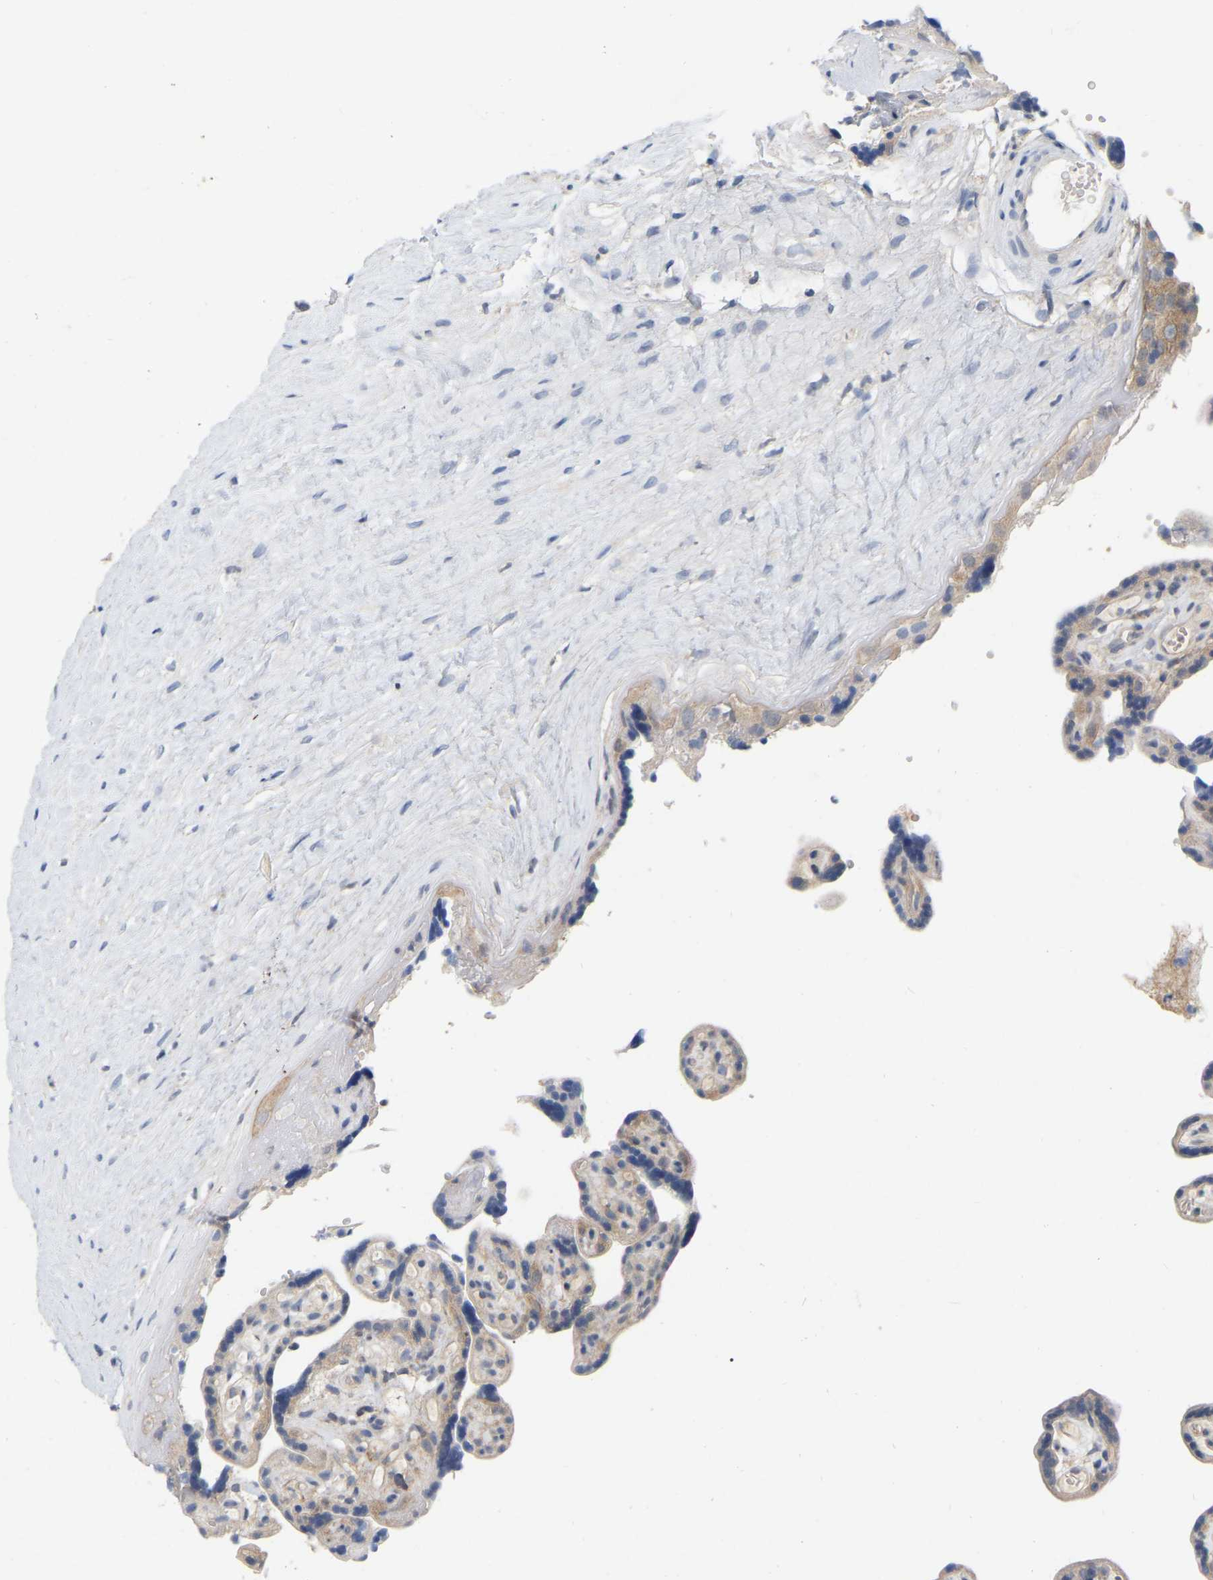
{"staining": {"intensity": "weak", "quantity": ">75%", "location": "cytoplasmic/membranous"}, "tissue": "placenta", "cell_type": "Decidual cells", "image_type": "normal", "snomed": [{"axis": "morphology", "description": "Normal tissue, NOS"}, {"axis": "topography", "description": "Placenta"}], "caption": "Unremarkable placenta was stained to show a protein in brown. There is low levels of weak cytoplasmic/membranous positivity in about >75% of decidual cells.", "gene": "WIPI2", "patient": {"sex": "female", "age": 30}}